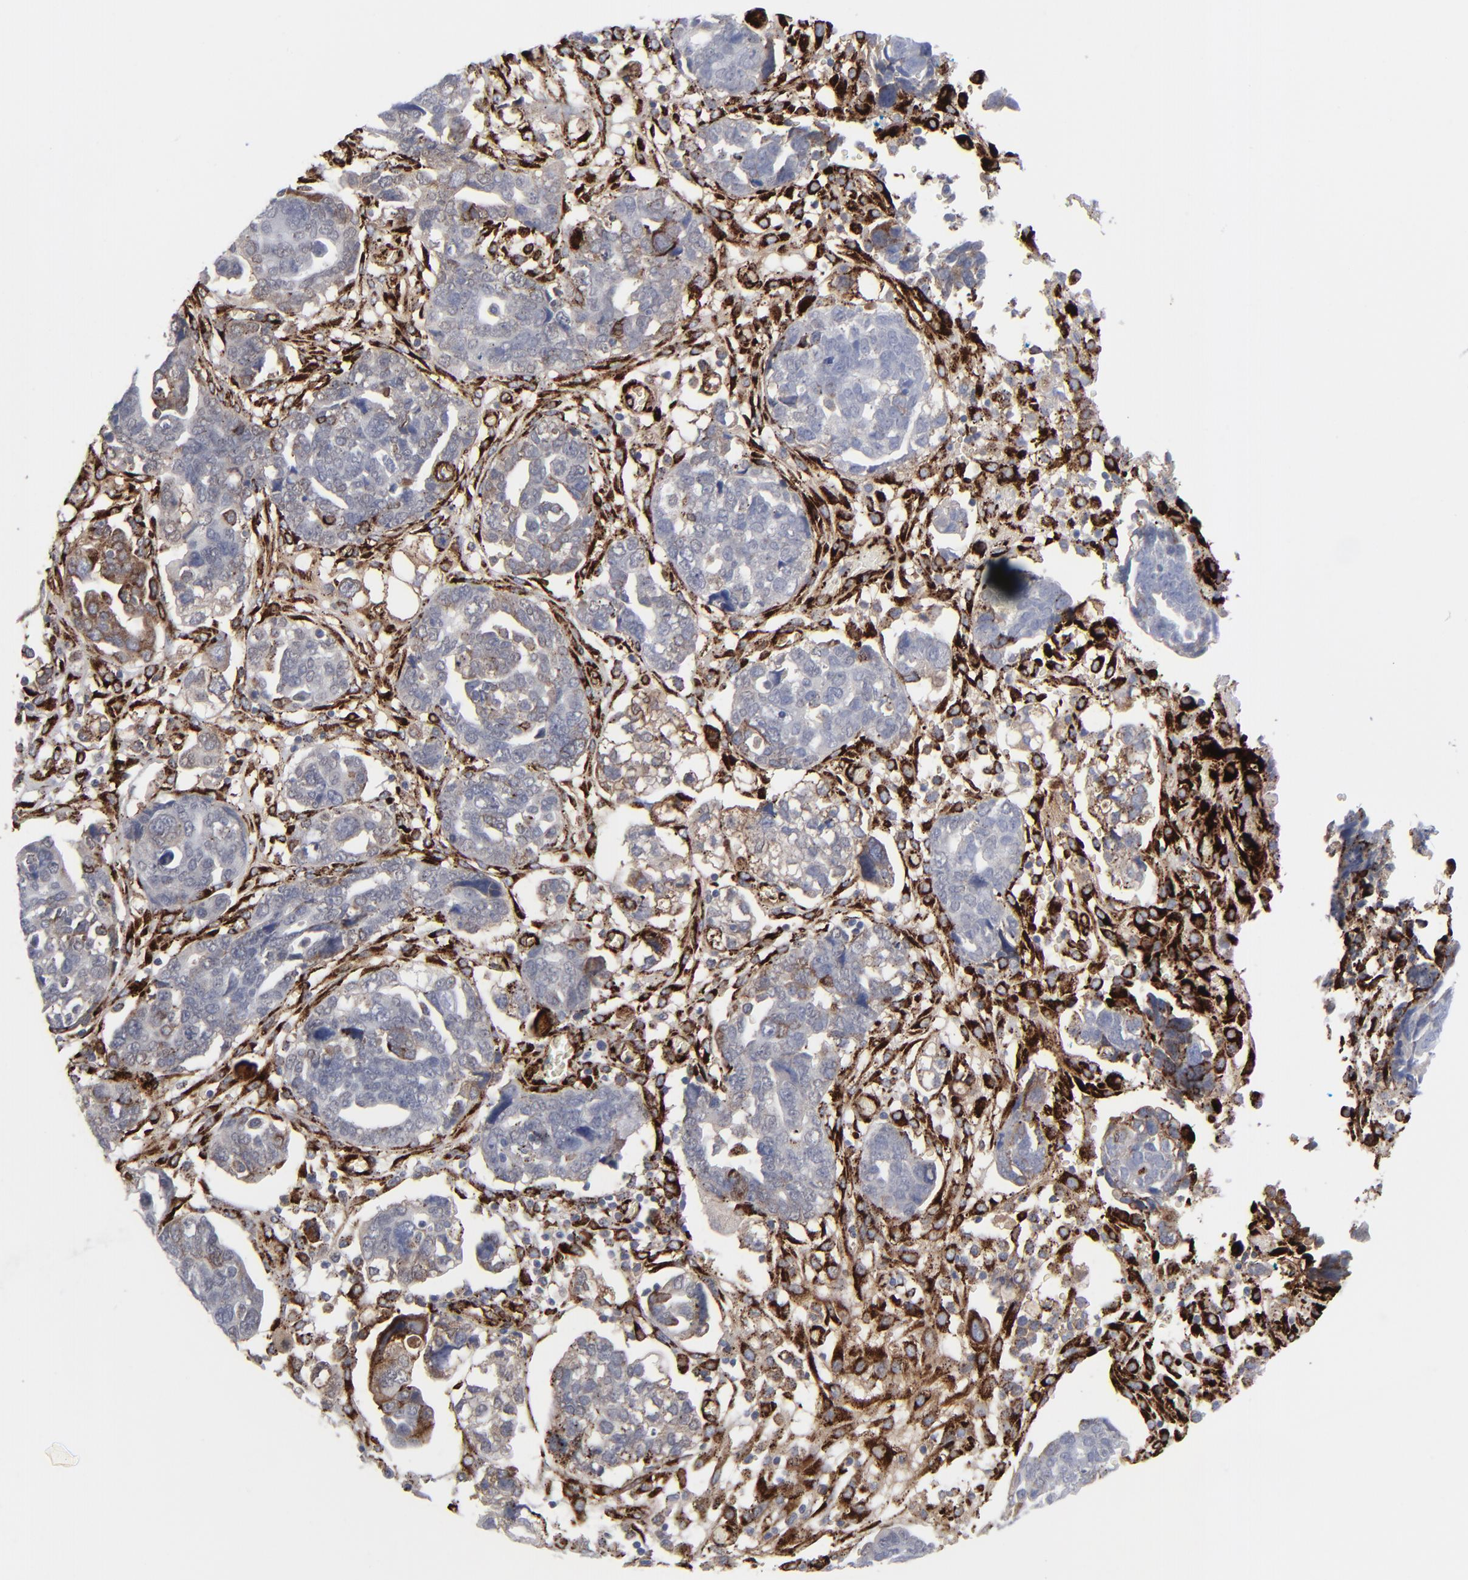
{"staining": {"intensity": "negative", "quantity": "none", "location": "none"}, "tissue": "ovarian cancer", "cell_type": "Tumor cells", "image_type": "cancer", "snomed": [{"axis": "morphology", "description": "Normal tissue, NOS"}, {"axis": "morphology", "description": "Cystadenocarcinoma, serous, NOS"}, {"axis": "topography", "description": "Fallopian tube"}, {"axis": "topography", "description": "Ovary"}], "caption": "The image exhibits no significant positivity in tumor cells of ovarian cancer.", "gene": "SPARC", "patient": {"sex": "female", "age": 56}}